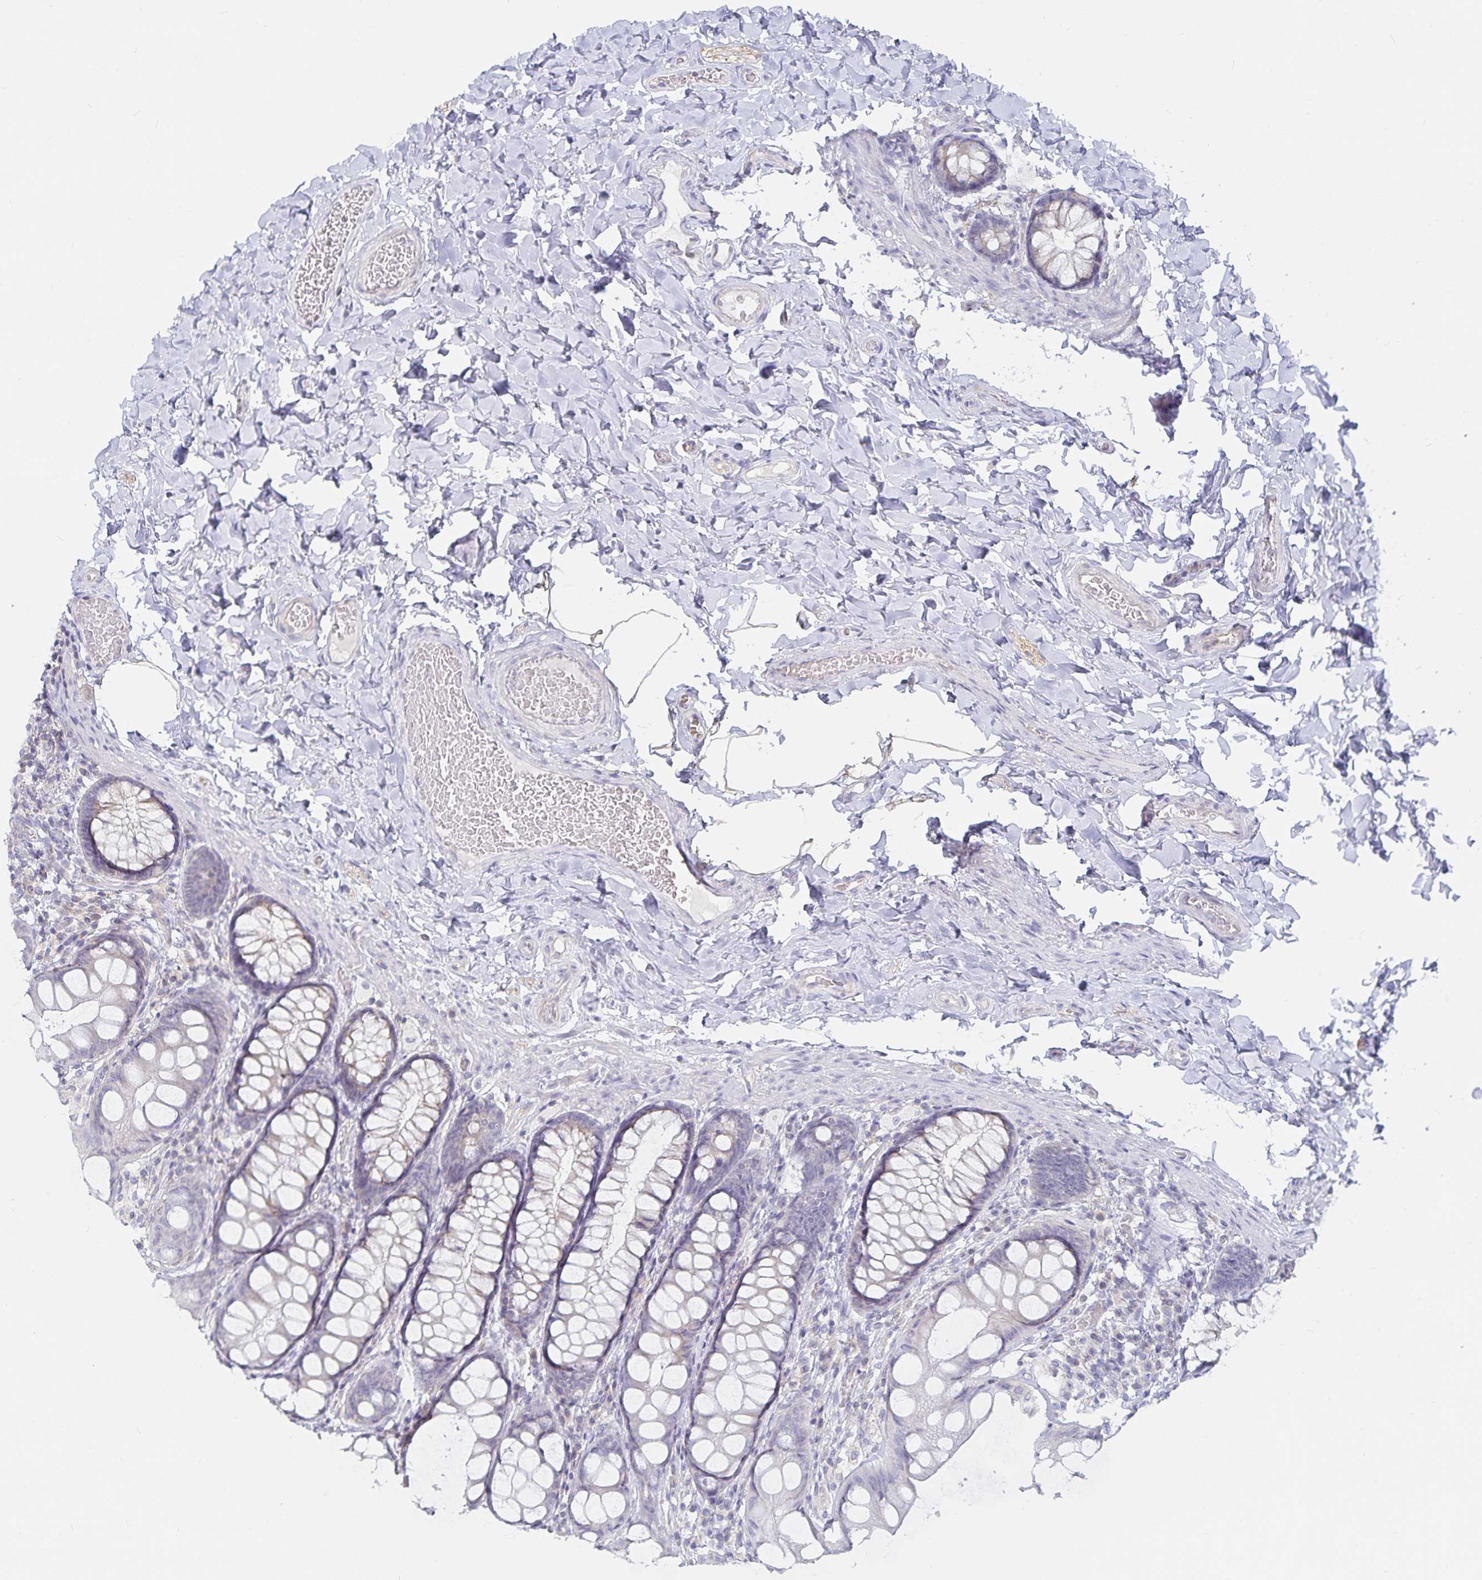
{"staining": {"intensity": "negative", "quantity": "none", "location": "none"}, "tissue": "colon", "cell_type": "Endothelial cells", "image_type": "normal", "snomed": [{"axis": "morphology", "description": "Normal tissue, NOS"}, {"axis": "topography", "description": "Colon"}], "caption": "IHC photomicrograph of normal colon: human colon stained with DAB displays no significant protein positivity in endothelial cells.", "gene": "SFTPA1", "patient": {"sex": "male", "age": 47}}